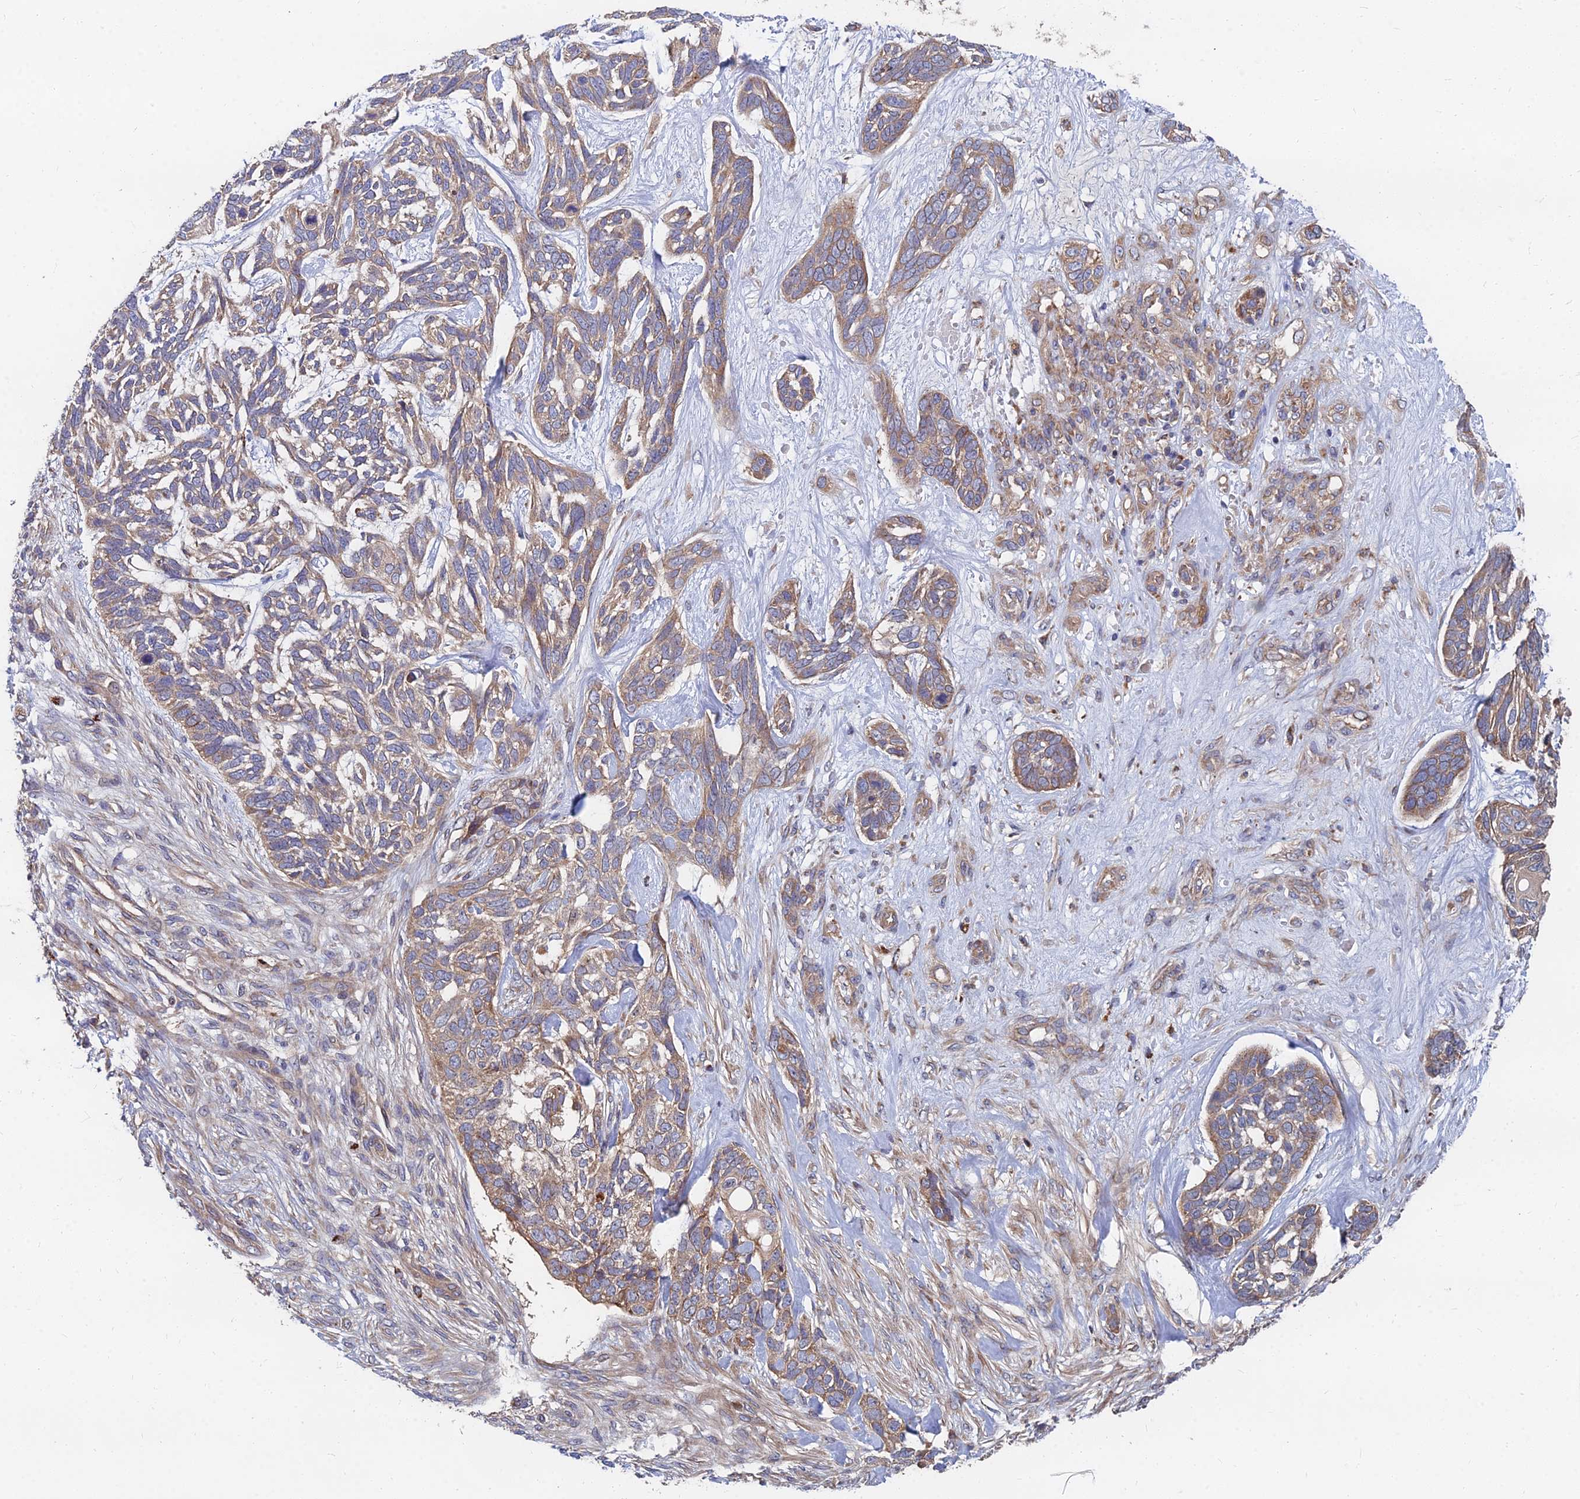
{"staining": {"intensity": "moderate", "quantity": ">75%", "location": "cytoplasmic/membranous"}, "tissue": "skin cancer", "cell_type": "Tumor cells", "image_type": "cancer", "snomed": [{"axis": "morphology", "description": "Basal cell carcinoma"}, {"axis": "topography", "description": "Skin"}], "caption": "Approximately >75% of tumor cells in human skin basal cell carcinoma show moderate cytoplasmic/membranous protein staining as visualized by brown immunohistochemical staining.", "gene": "CCZ1", "patient": {"sex": "male", "age": 88}}